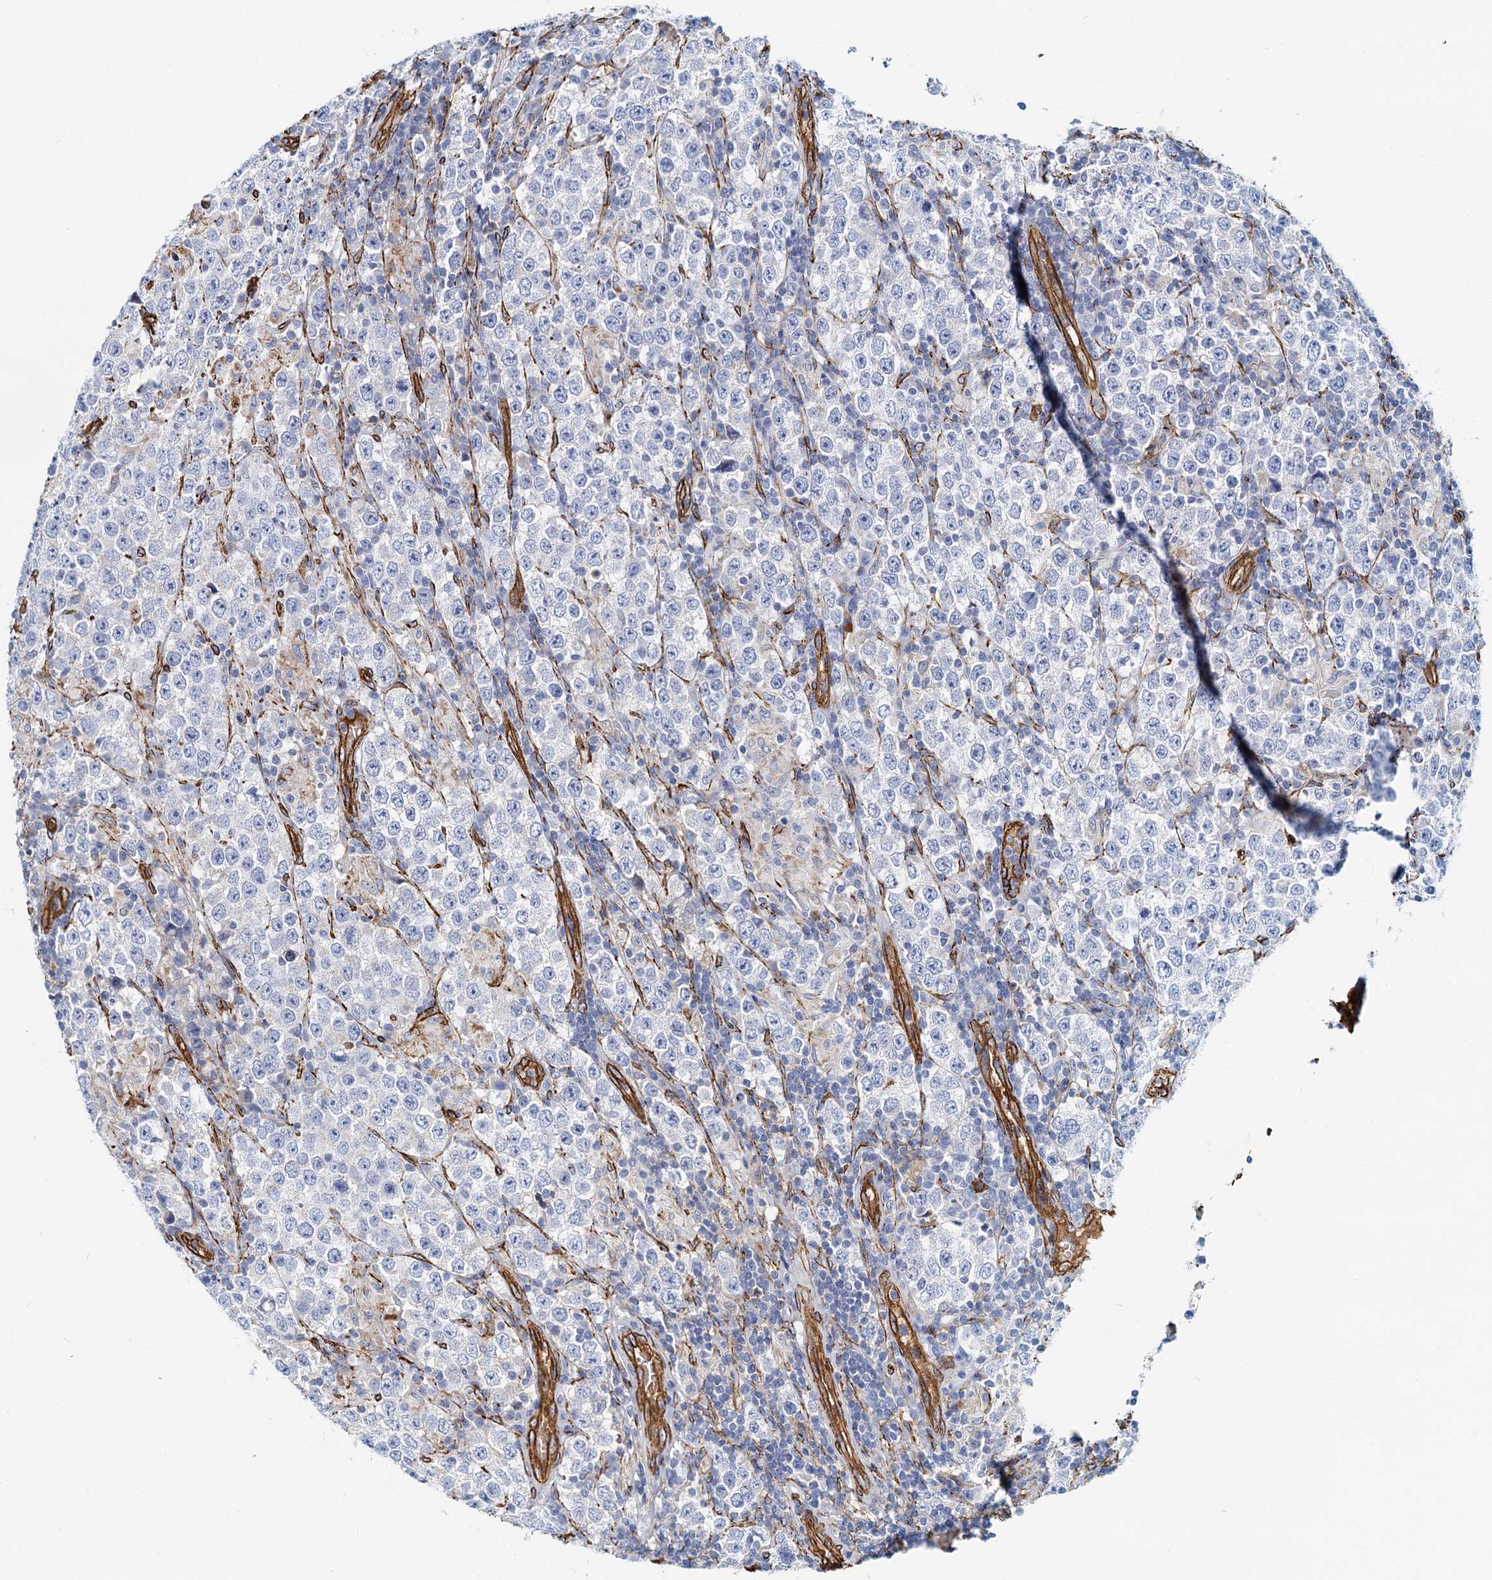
{"staining": {"intensity": "negative", "quantity": "none", "location": "none"}, "tissue": "testis cancer", "cell_type": "Tumor cells", "image_type": "cancer", "snomed": [{"axis": "morphology", "description": "Normal tissue, NOS"}, {"axis": "morphology", "description": "Urothelial carcinoma, High grade"}, {"axis": "morphology", "description": "Seminoma, NOS"}, {"axis": "morphology", "description": "Carcinoma, Embryonal, NOS"}, {"axis": "topography", "description": "Urinary bladder"}, {"axis": "topography", "description": "Testis"}], "caption": "The photomicrograph shows no staining of tumor cells in seminoma (testis).", "gene": "DGKG", "patient": {"sex": "male", "age": 41}}